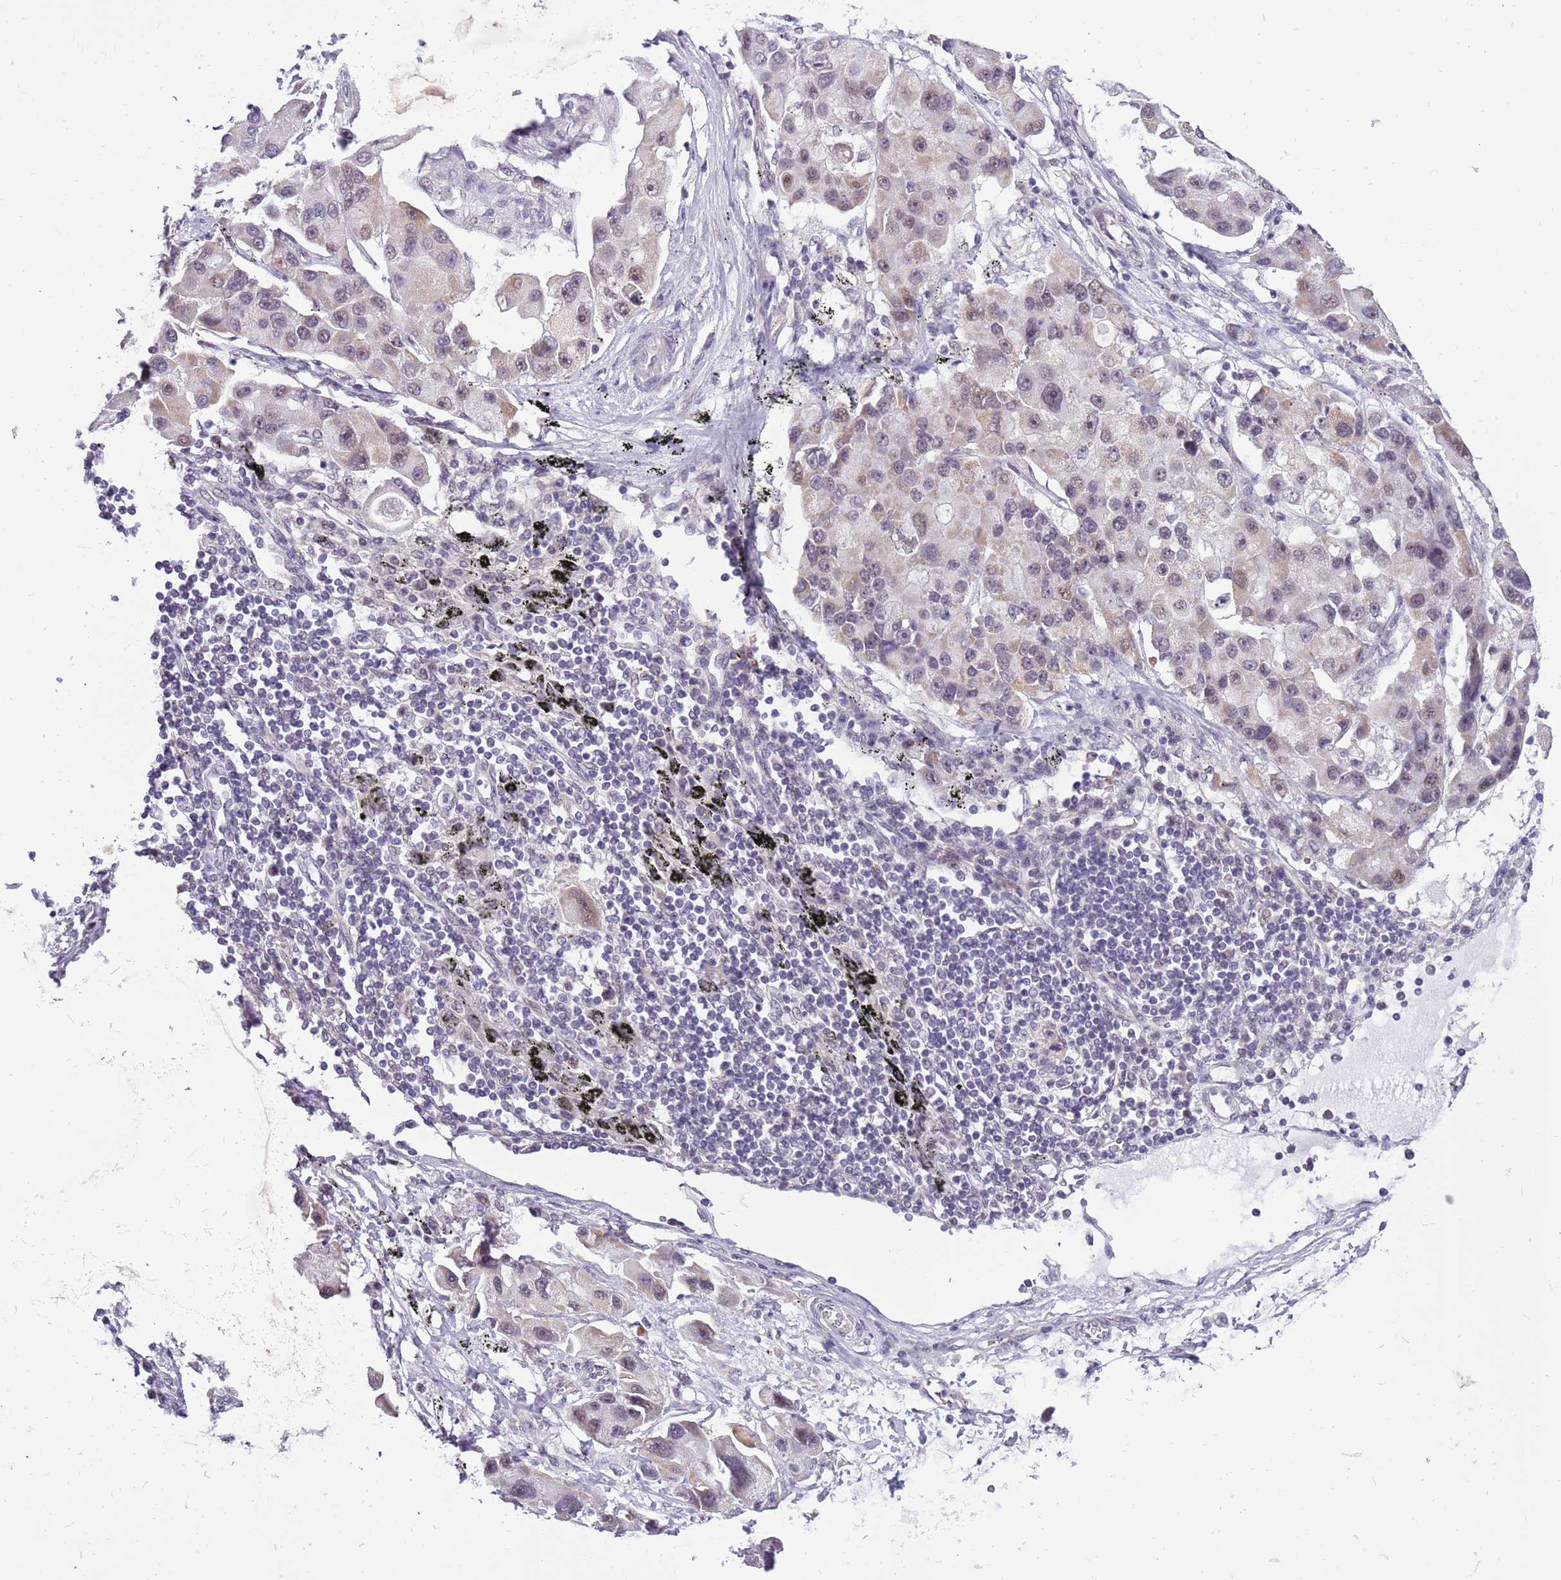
{"staining": {"intensity": "weak", "quantity": "<25%", "location": "cytoplasmic/membranous,nuclear"}, "tissue": "lung cancer", "cell_type": "Tumor cells", "image_type": "cancer", "snomed": [{"axis": "morphology", "description": "Adenocarcinoma, NOS"}, {"axis": "topography", "description": "Lung"}], "caption": "Protein analysis of lung cancer exhibits no significant expression in tumor cells. Brightfield microscopy of immunohistochemistry stained with DAB (3,3'-diaminobenzidine) (brown) and hematoxylin (blue), captured at high magnification.", "gene": "FAM120C", "patient": {"sex": "female", "age": 54}}